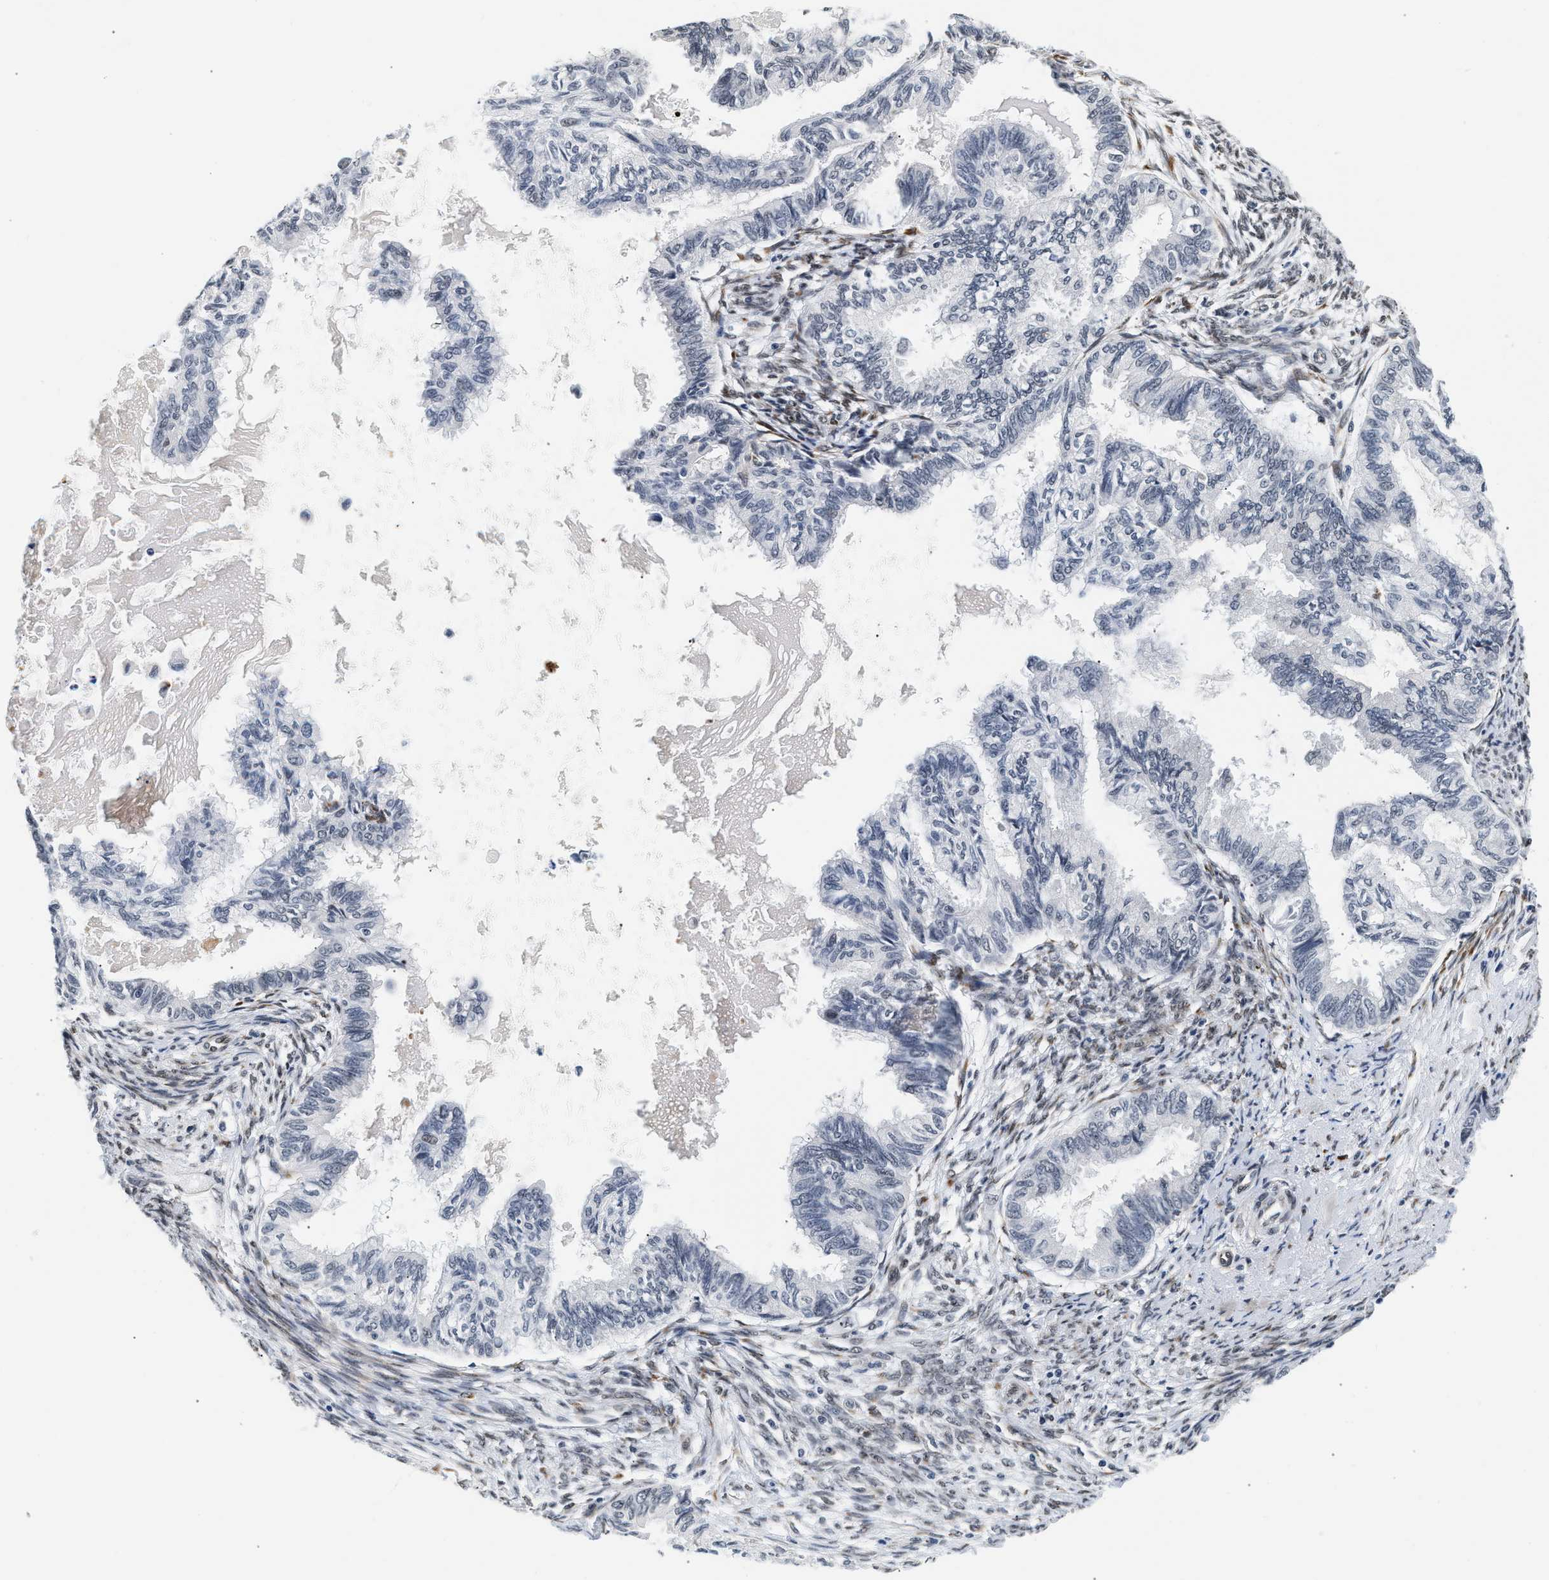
{"staining": {"intensity": "weak", "quantity": "<25%", "location": "nuclear"}, "tissue": "cervical cancer", "cell_type": "Tumor cells", "image_type": "cancer", "snomed": [{"axis": "morphology", "description": "Normal tissue, NOS"}, {"axis": "morphology", "description": "Adenocarcinoma, NOS"}, {"axis": "topography", "description": "Cervix"}, {"axis": "topography", "description": "Endometrium"}], "caption": "The image displays no significant expression in tumor cells of cervical adenocarcinoma. (DAB (3,3'-diaminobenzidine) IHC visualized using brightfield microscopy, high magnification).", "gene": "THOC1", "patient": {"sex": "female", "age": 86}}